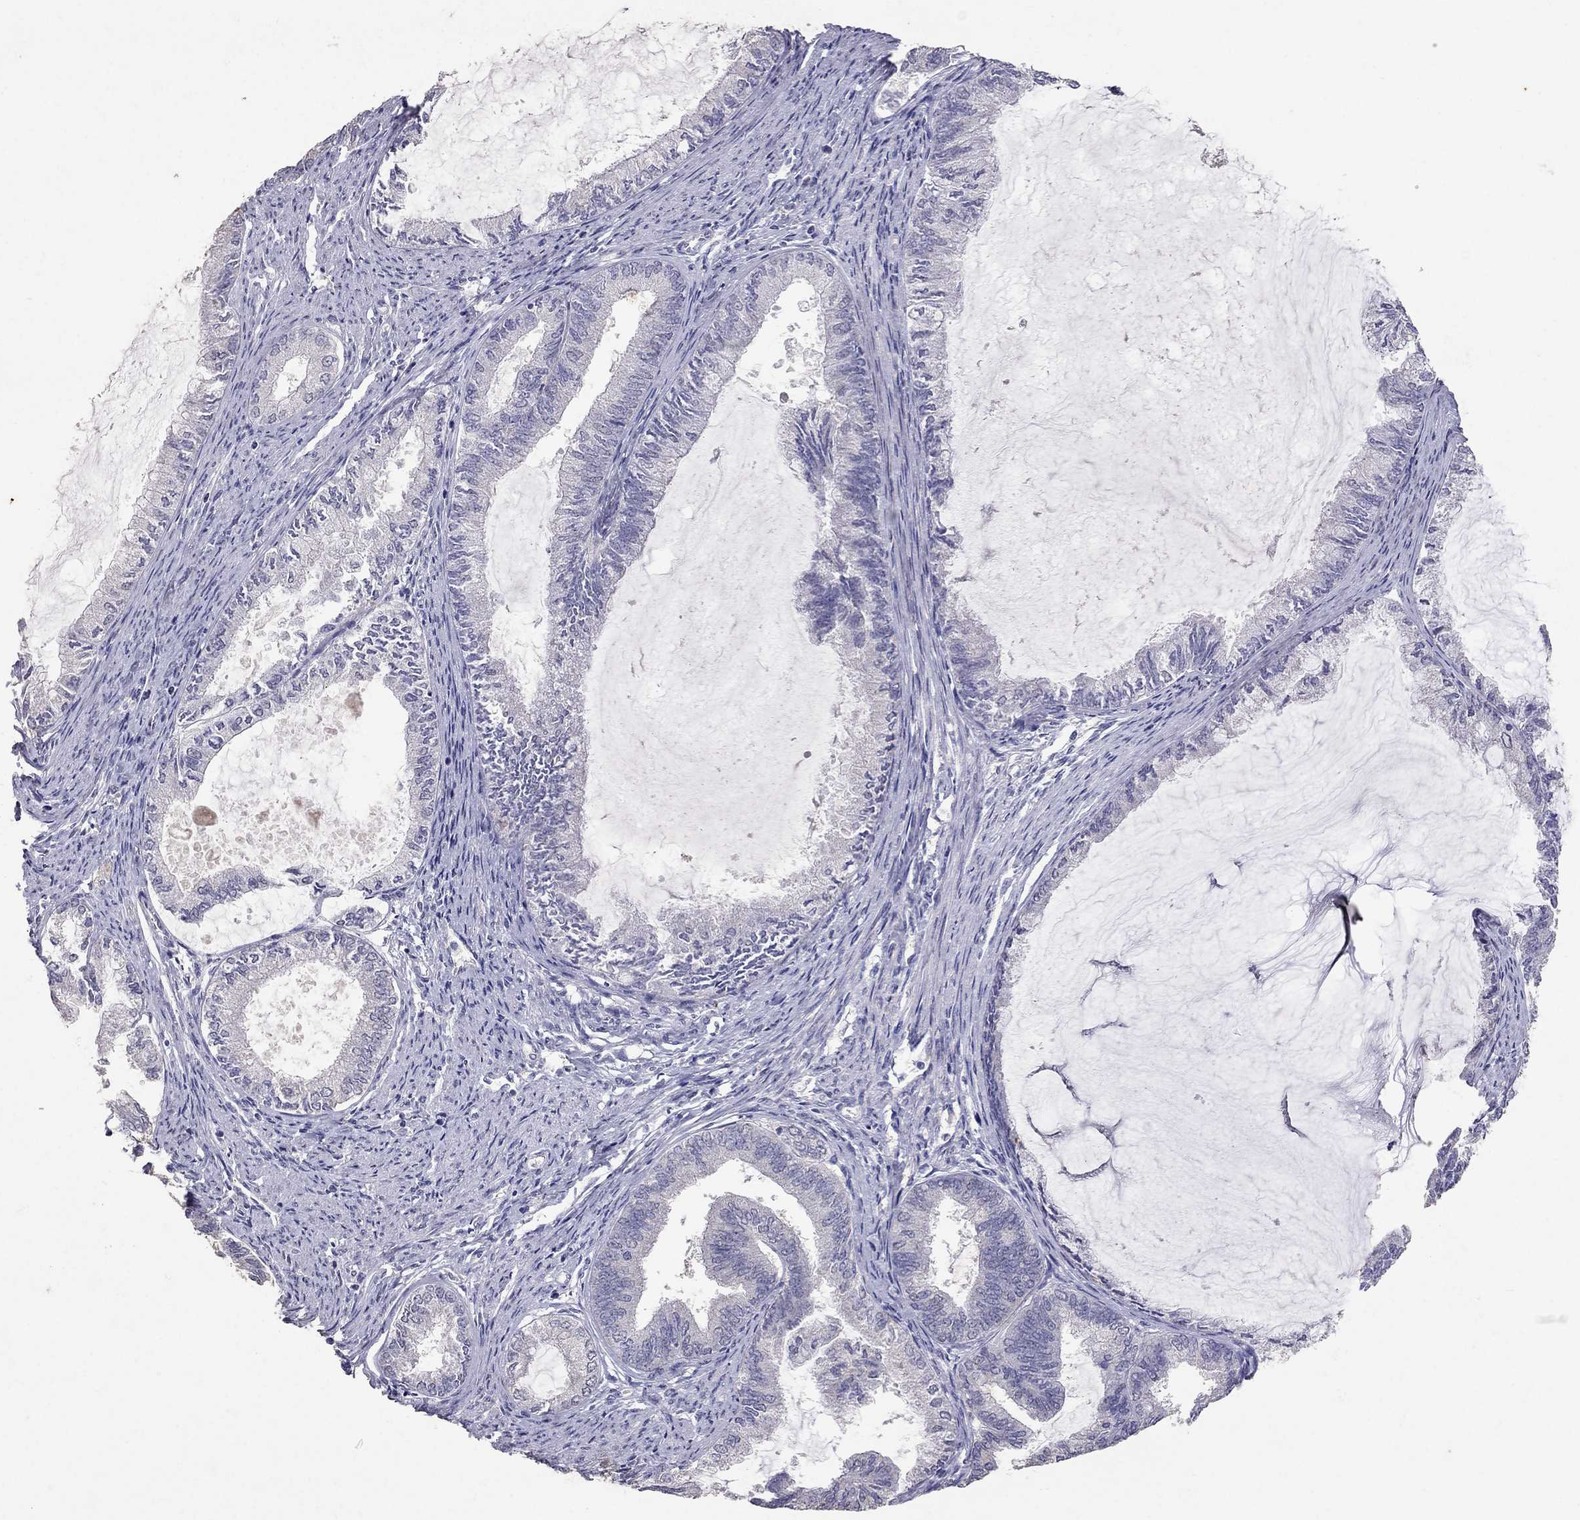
{"staining": {"intensity": "negative", "quantity": "none", "location": "none"}, "tissue": "endometrial cancer", "cell_type": "Tumor cells", "image_type": "cancer", "snomed": [{"axis": "morphology", "description": "Adenocarcinoma, NOS"}, {"axis": "topography", "description": "Endometrium"}], "caption": "Immunohistochemistry (IHC) micrograph of human endometrial cancer stained for a protein (brown), which reveals no staining in tumor cells.", "gene": "FST", "patient": {"sex": "female", "age": 86}}